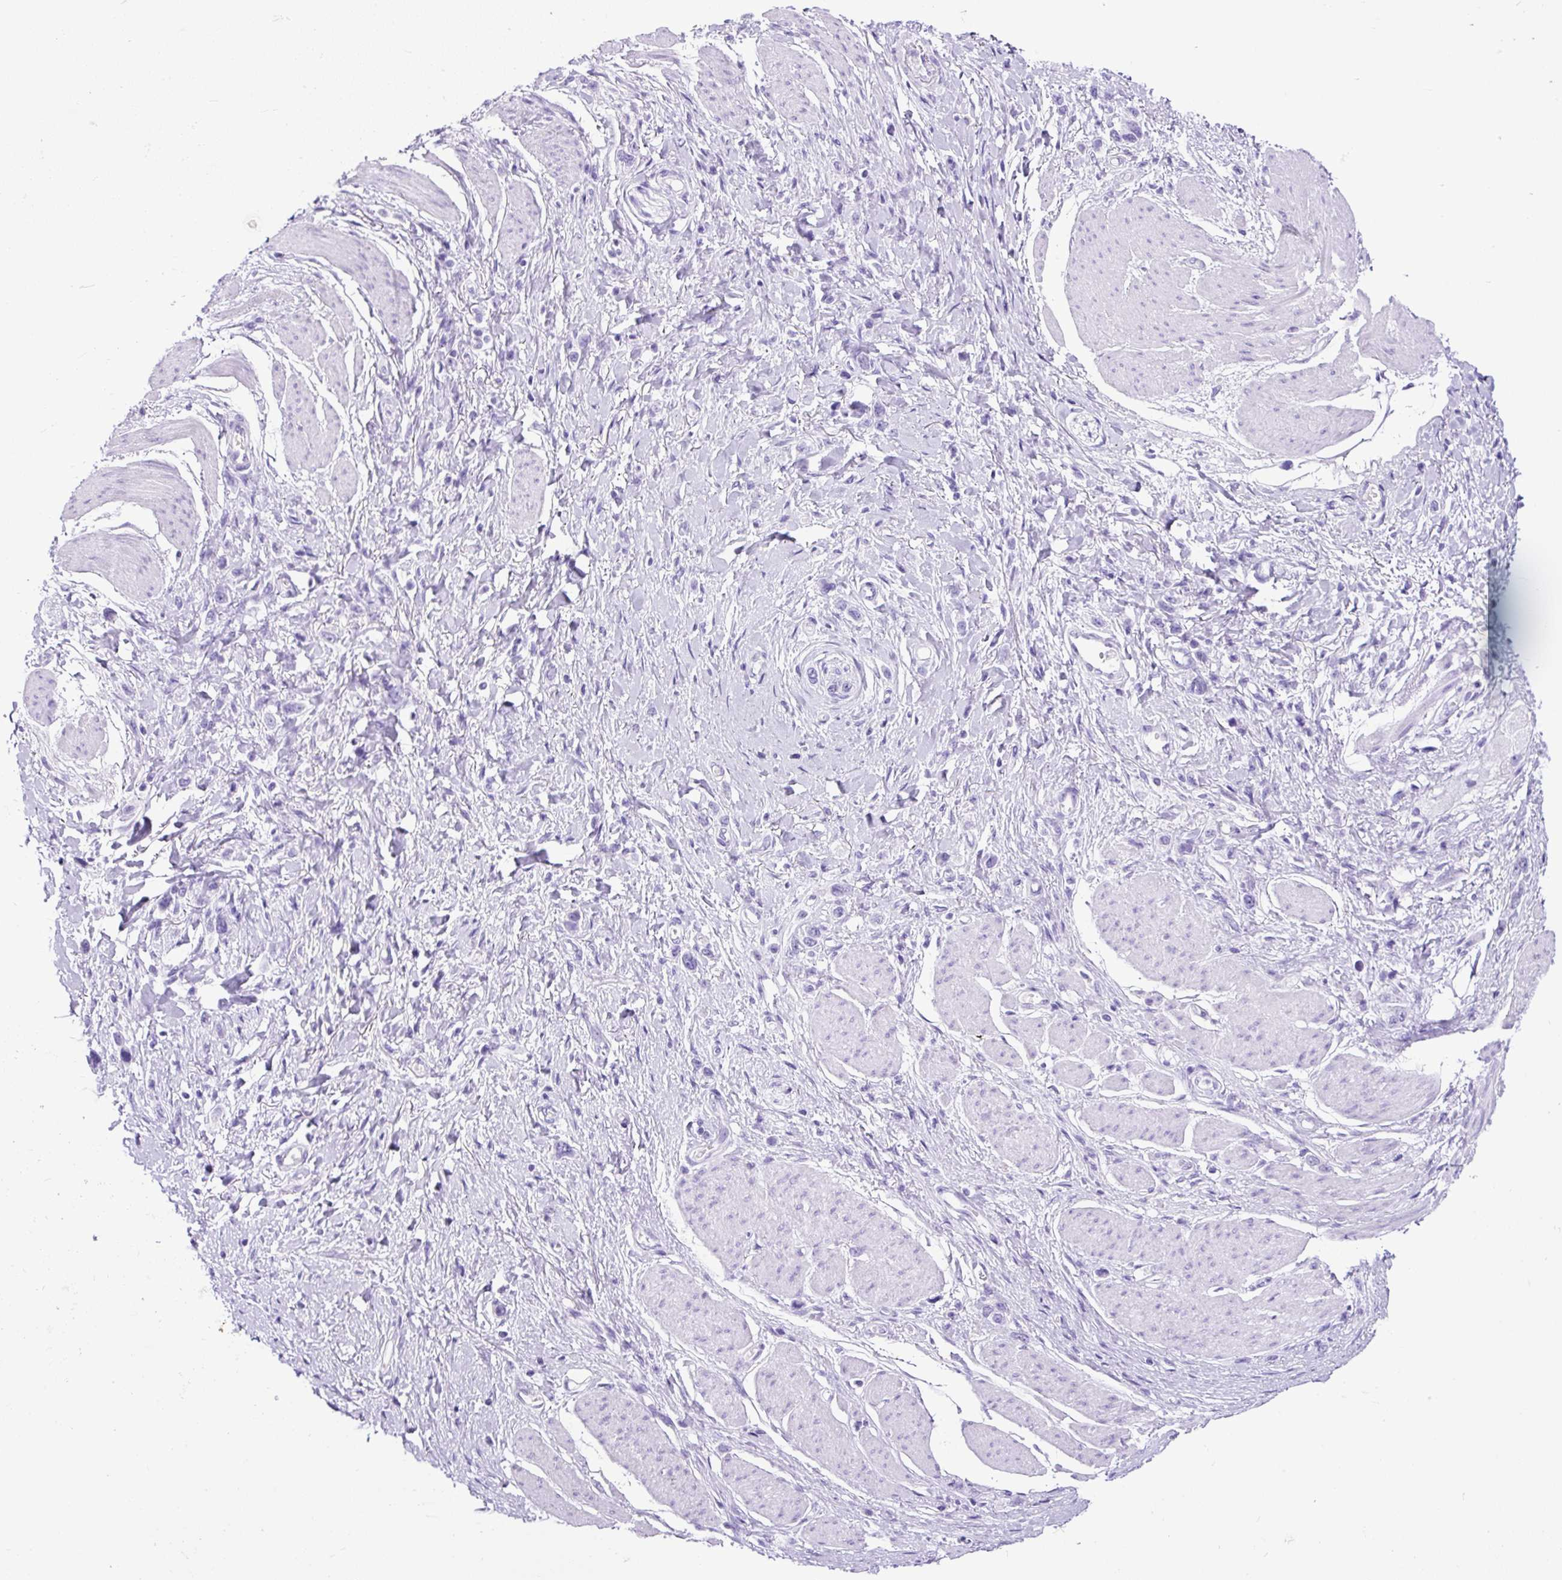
{"staining": {"intensity": "negative", "quantity": "none", "location": "none"}, "tissue": "stomach cancer", "cell_type": "Tumor cells", "image_type": "cancer", "snomed": [{"axis": "morphology", "description": "Adenocarcinoma, NOS"}, {"axis": "topography", "description": "Stomach"}], "caption": "There is no significant positivity in tumor cells of adenocarcinoma (stomach).", "gene": "CEL", "patient": {"sex": "female", "age": 65}}